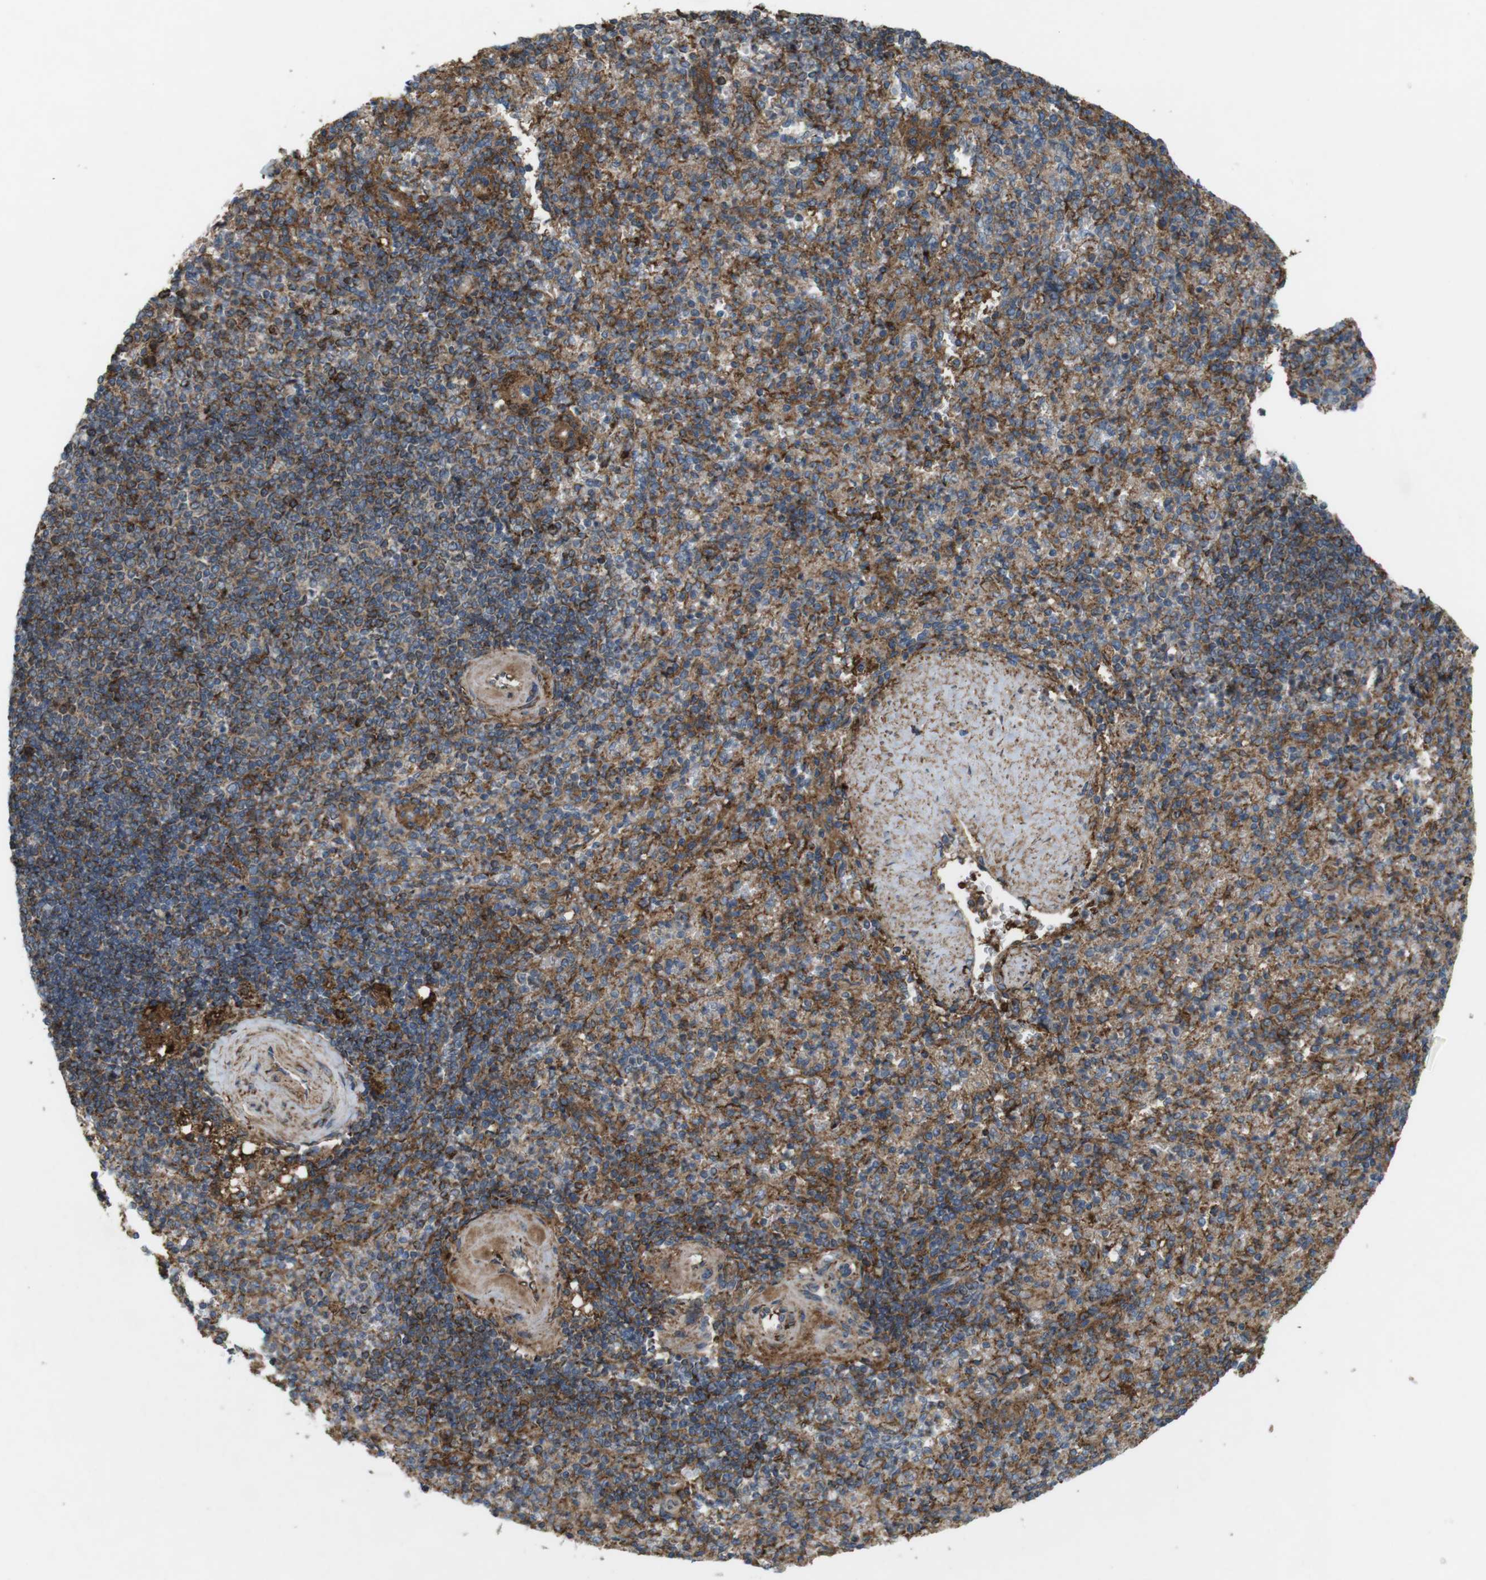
{"staining": {"intensity": "moderate", "quantity": ">75%", "location": "cytoplasmic/membranous"}, "tissue": "spleen", "cell_type": "Cells in red pulp", "image_type": "normal", "snomed": [{"axis": "morphology", "description": "Normal tissue, NOS"}, {"axis": "topography", "description": "Spleen"}], "caption": "An image showing moderate cytoplasmic/membranous positivity in approximately >75% of cells in red pulp in normal spleen, as visualized by brown immunohistochemical staining.", "gene": "DDAH2", "patient": {"sex": "female", "age": 74}}